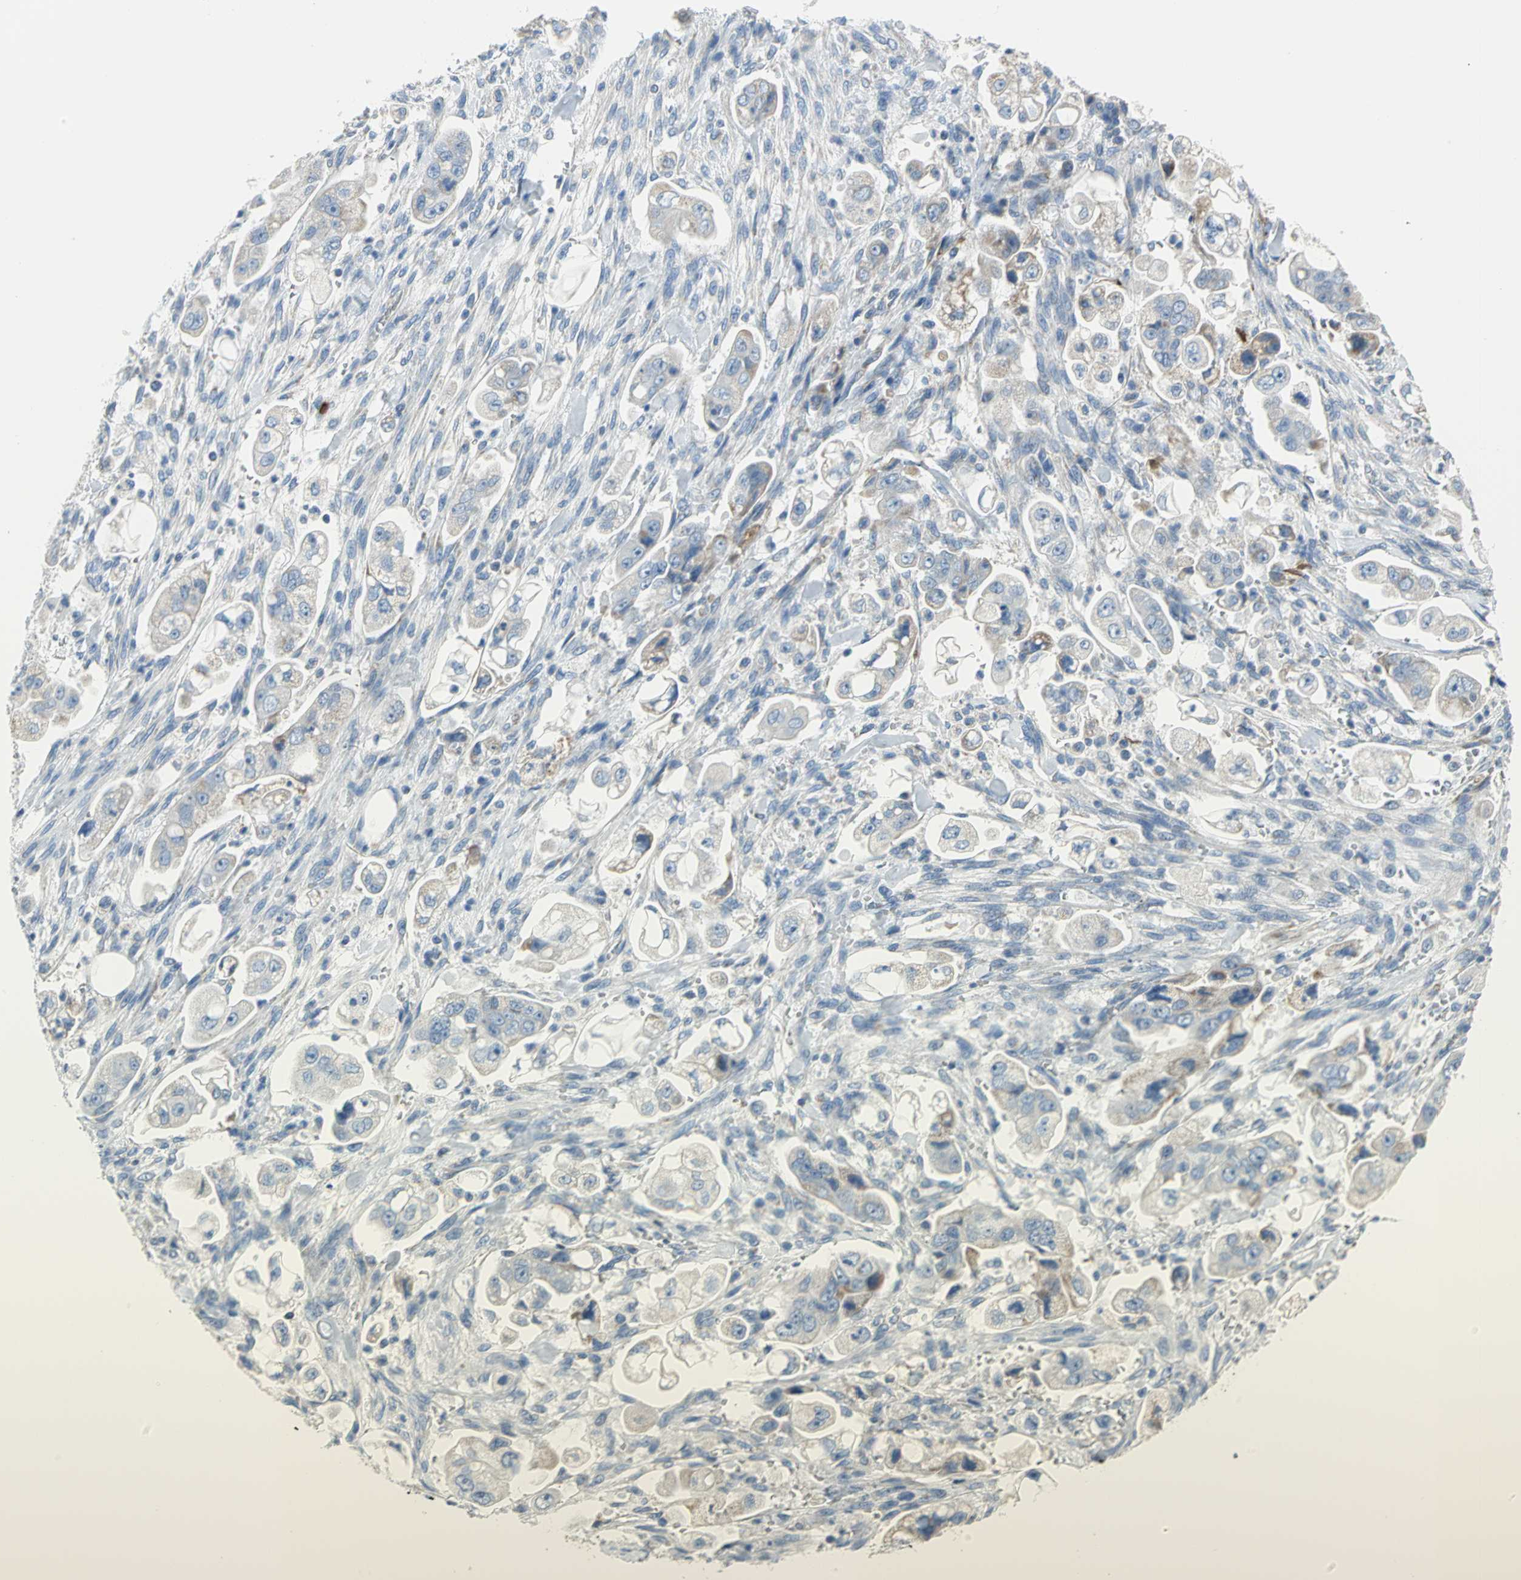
{"staining": {"intensity": "weak", "quantity": "<25%", "location": "cytoplasmic/membranous"}, "tissue": "stomach cancer", "cell_type": "Tumor cells", "image_type": "cancer", "snomed": [{"axis": "morphology", "description": "Adenocarcinoma, NOS"}, {"axis": "topography", "description": "Stomach"}], "caption": "The histopathology image demonstrates no significant expression in tumor cells of adenocarcinoma (stomach).", "gene": "ALOX15", "patient": {"sex": "male", "age": 62}}